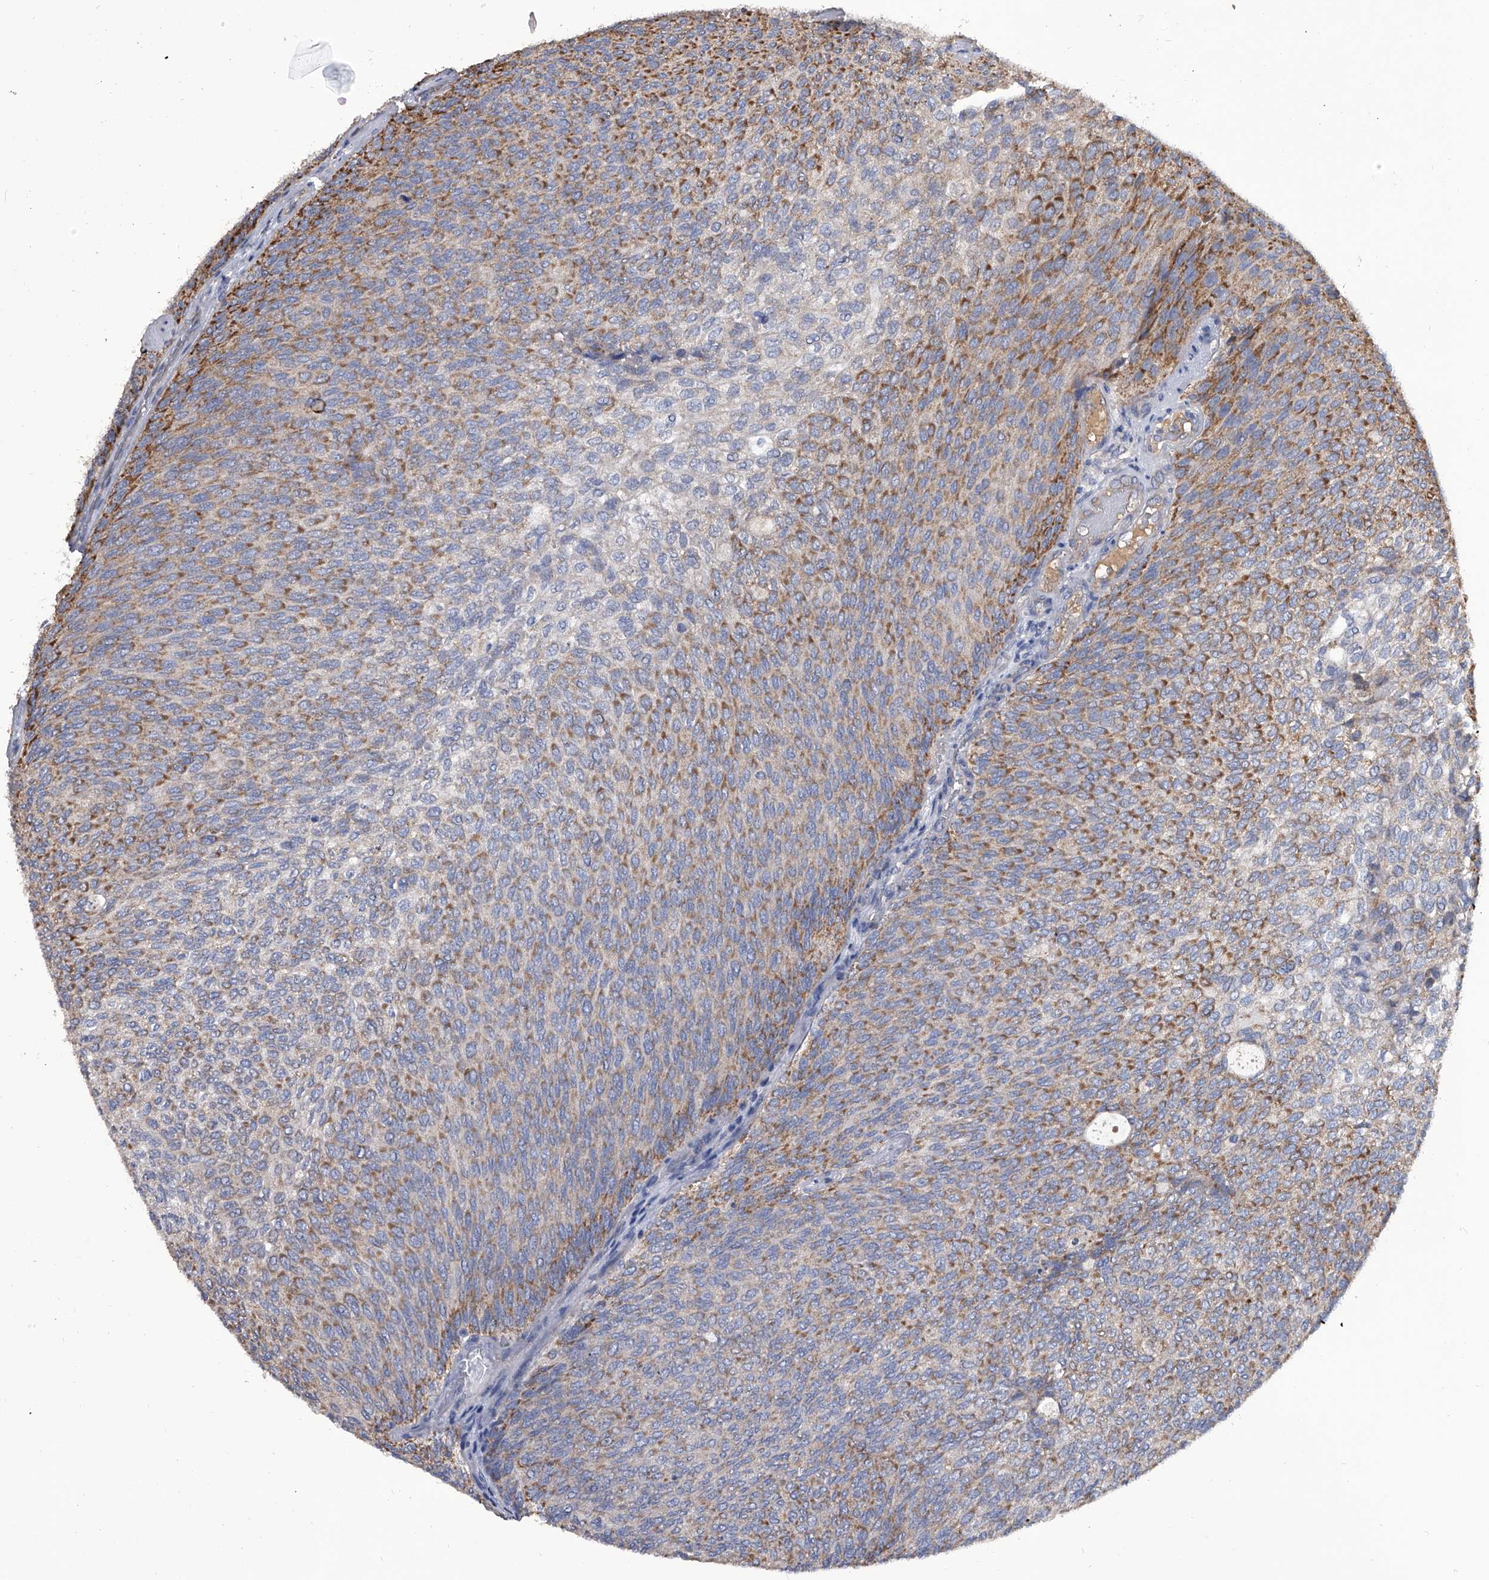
{"staining": {"intensity": "moderate", "quantity": ">75%", "location": "cytoplasmic/membranous"}, "tissue": "urothelial cancer", "cell_type": "Tumor cells", "image_type": "cancer", "snomed": [{"axis": "morphology", "description": "Urothelial carcinoma, Low grade"}, {"axis": "topography", "description": "Urinary bladder"}], "caption": "Low-grade urothelial carcinoma stained for a protein exhibits moderate cytoplasmic/membranous positivity in tumor cells. Nuclei are stained in blue.", "gene": "NRP1", "patient": {"sex": "female", "age": 79}}